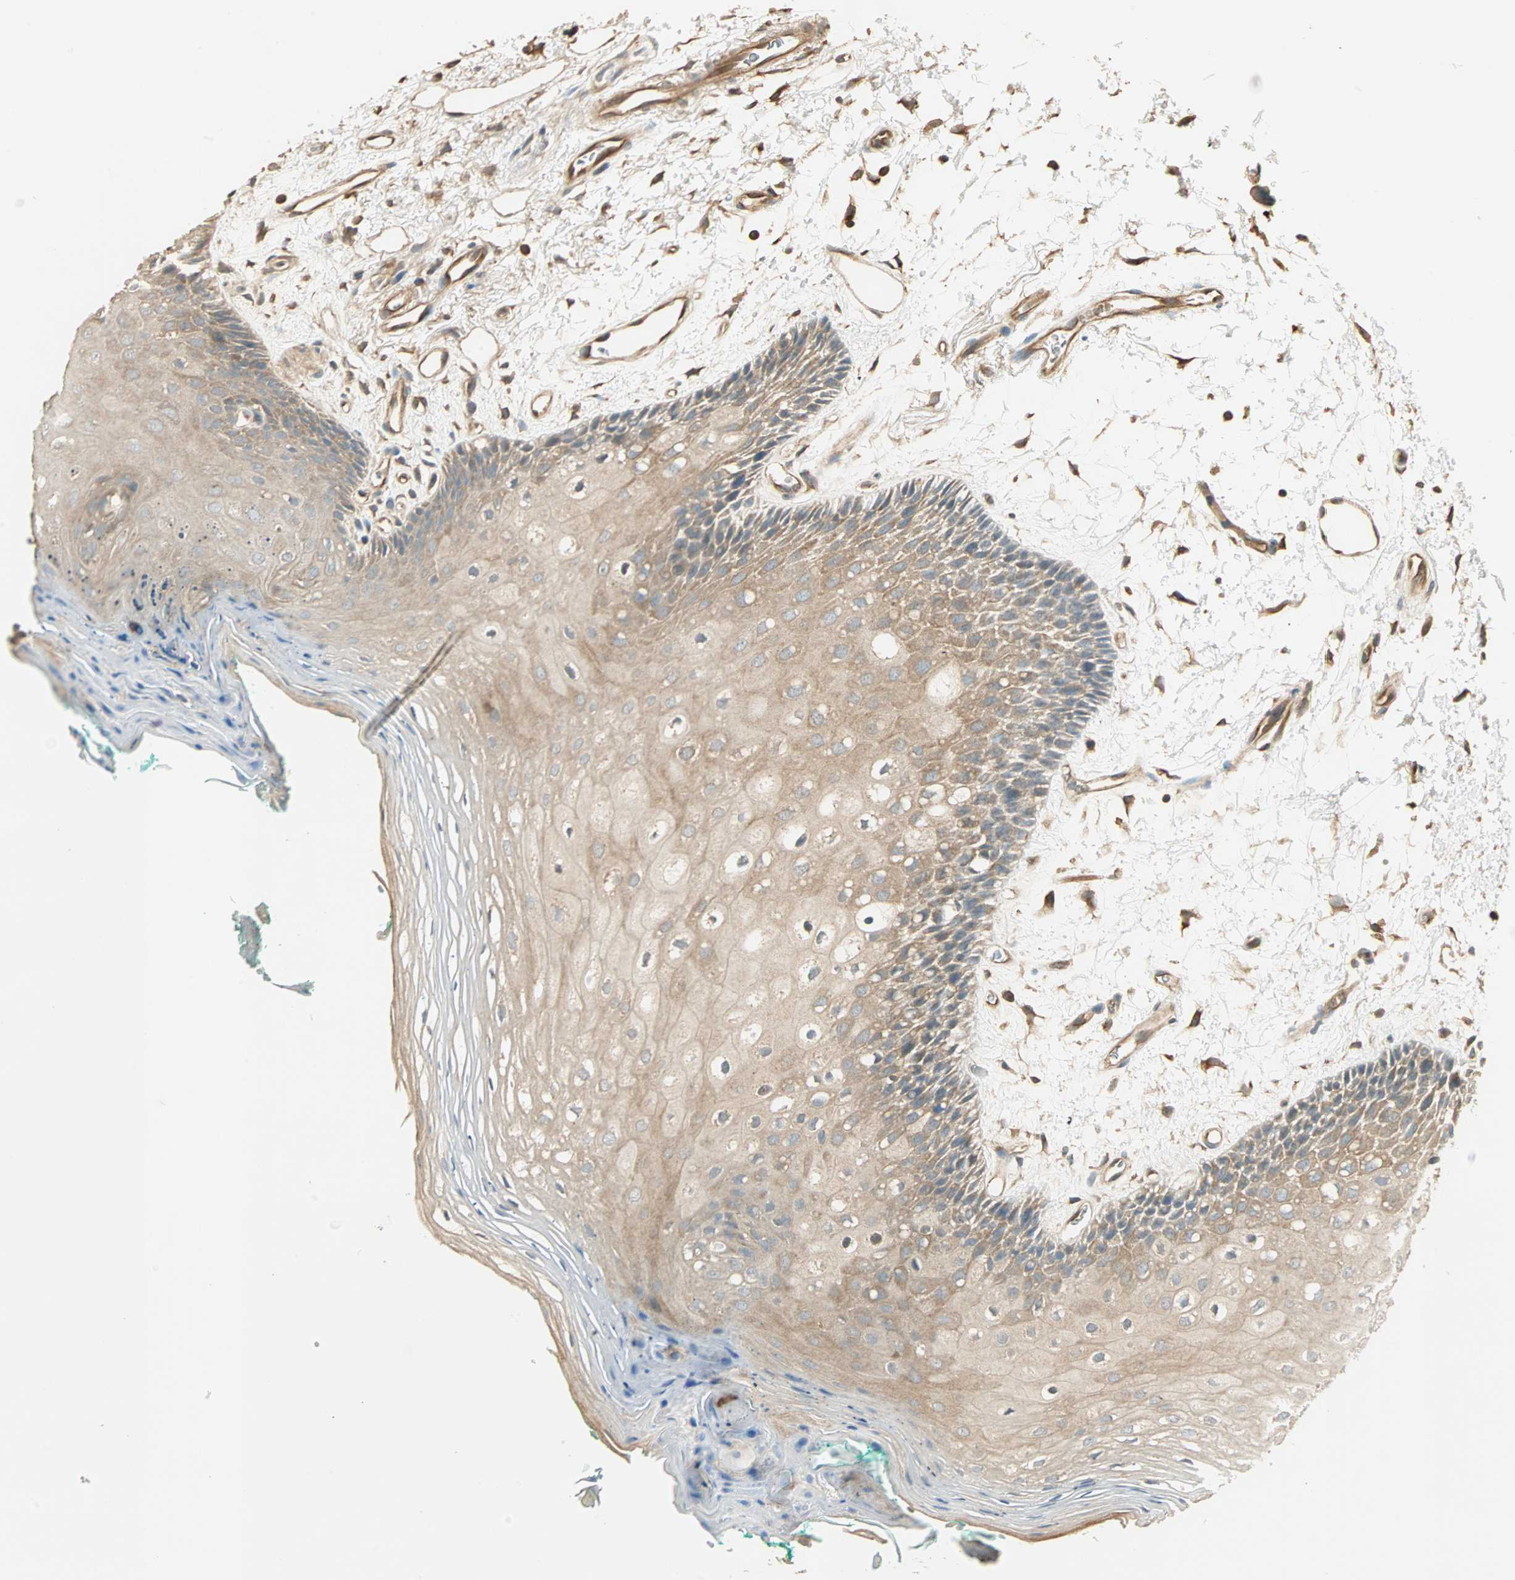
{"staining": {"intensity": "weak", "quantity": ">75%", "location": "cytoplasmic/membranous"}, "tissue": "oral mucosa", "cell_type": "Squamous epithelial cells", "image_type": "normal", "snomed": [{"axis": "morphology", "description": "Normal tissue, NOS"}, {"axis": "topography", "description": "Skeletal muscle"}, {"axis": "topography", "description": "Oral tissue"}, {"axis": "topography", "description": "Peripheral nerve tissue"}], "caption": "Immunohistochemistry (IHC) staining of normal oral mucosa, which displays low levels of weak cytoplasmic/membranous staining in about >75% of squamous epithelial cells indicating weak cytoplasmic/membranous protein staining. The staining was performed using DAB (brown) for protein detection and nuclei were counterstained in hematoxylin (blue).", "gene": "GALK1", "patient": {"sex": "female", "age": 84}}